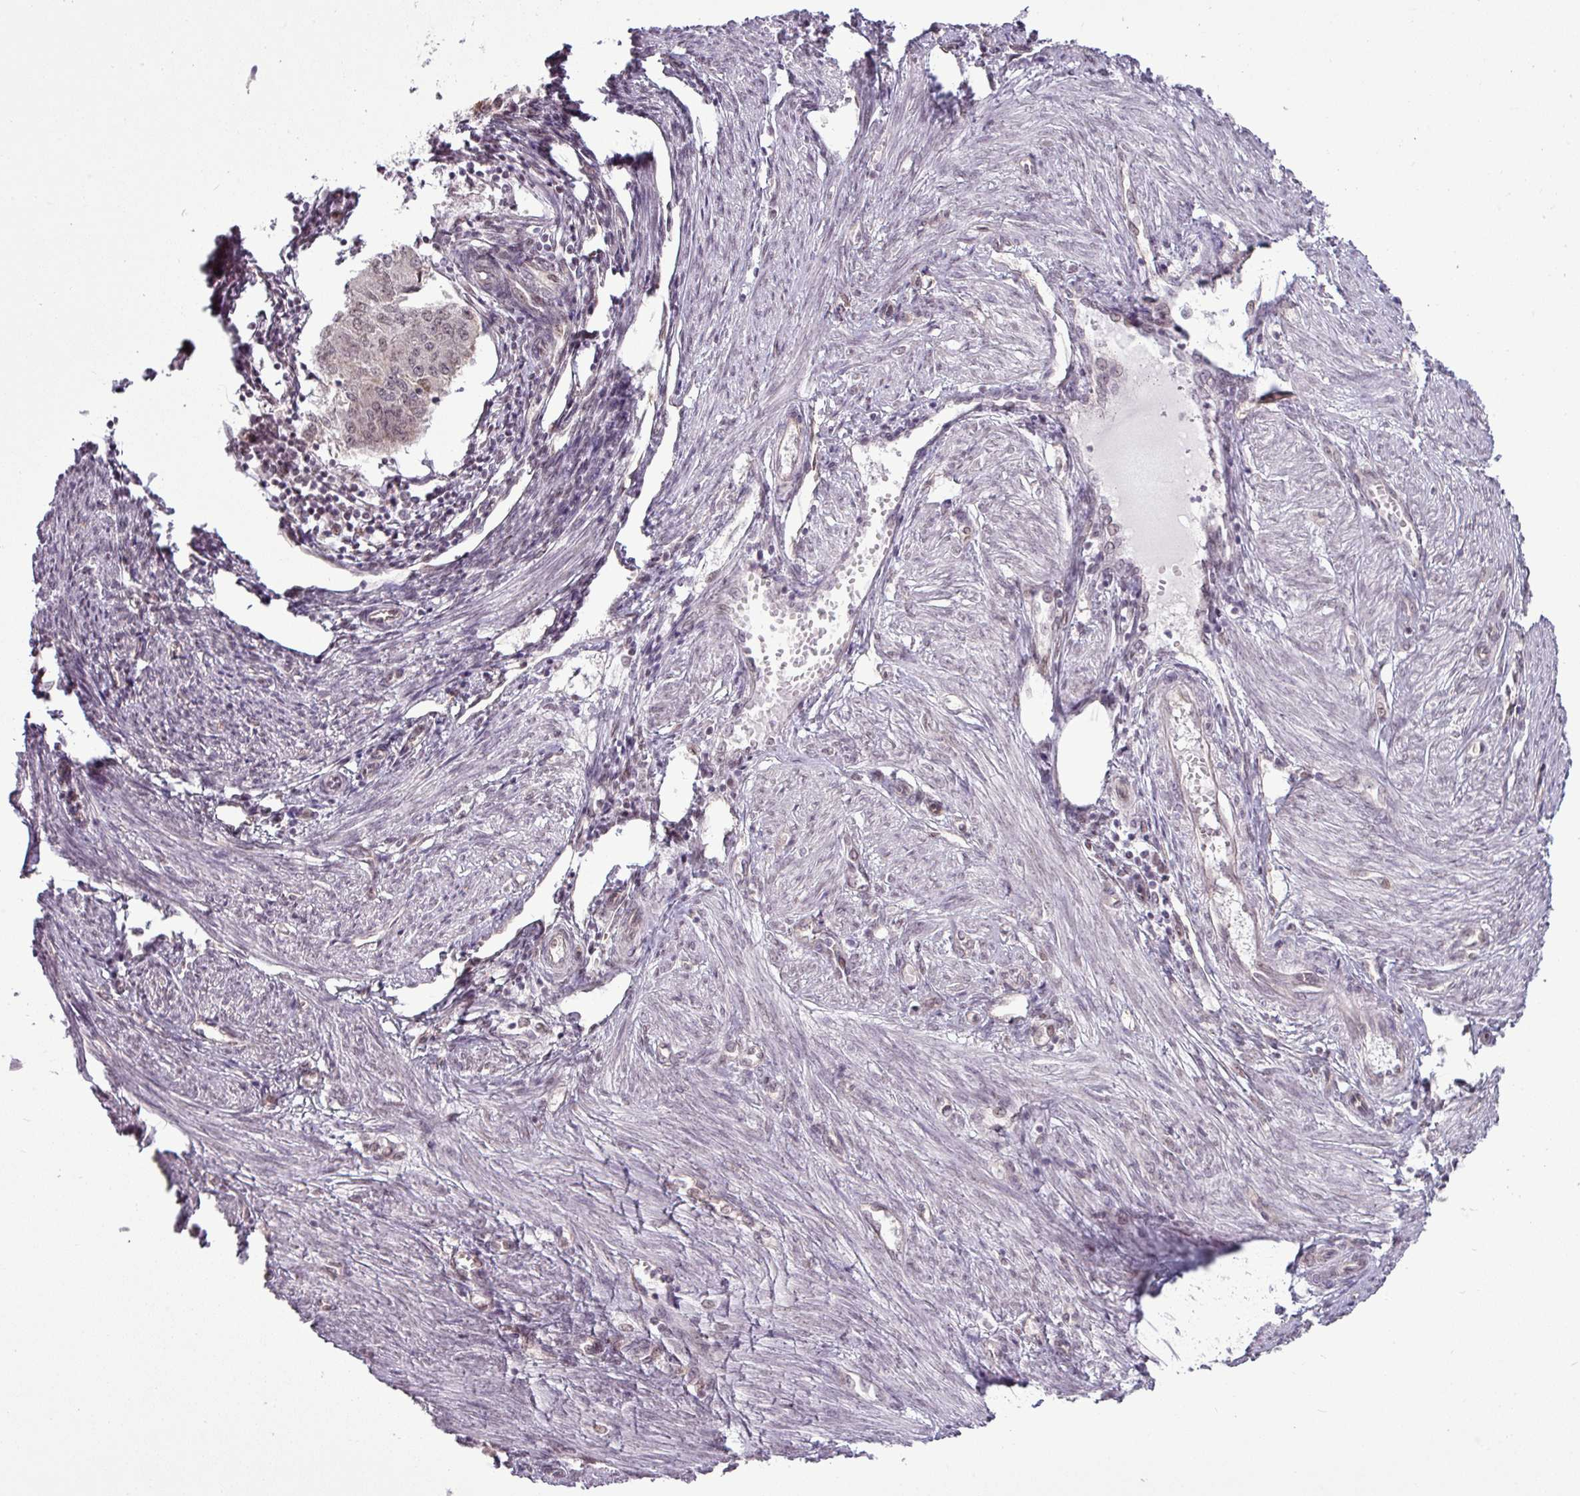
{"staining": {"intensity": "weak", "quantity": "<25%", "location": "nuclear"}, "tissue": "endometrial cancer", "cell_type": "Tumor cells", "image_type": "cancer", "snomed": [{"axis": "morphology", "description": "Adenocarcinoma, NOS"}, {"axis": "topography", "description": "Endometrium"}], "caption": "An immunohistochemistry (IHC) micrograph of endometrial cancer is shown. There is no staining in tumor cells of endometrial cancer.", "gene": "GPT2", "patient": {"sex": "female", "age": 50}}